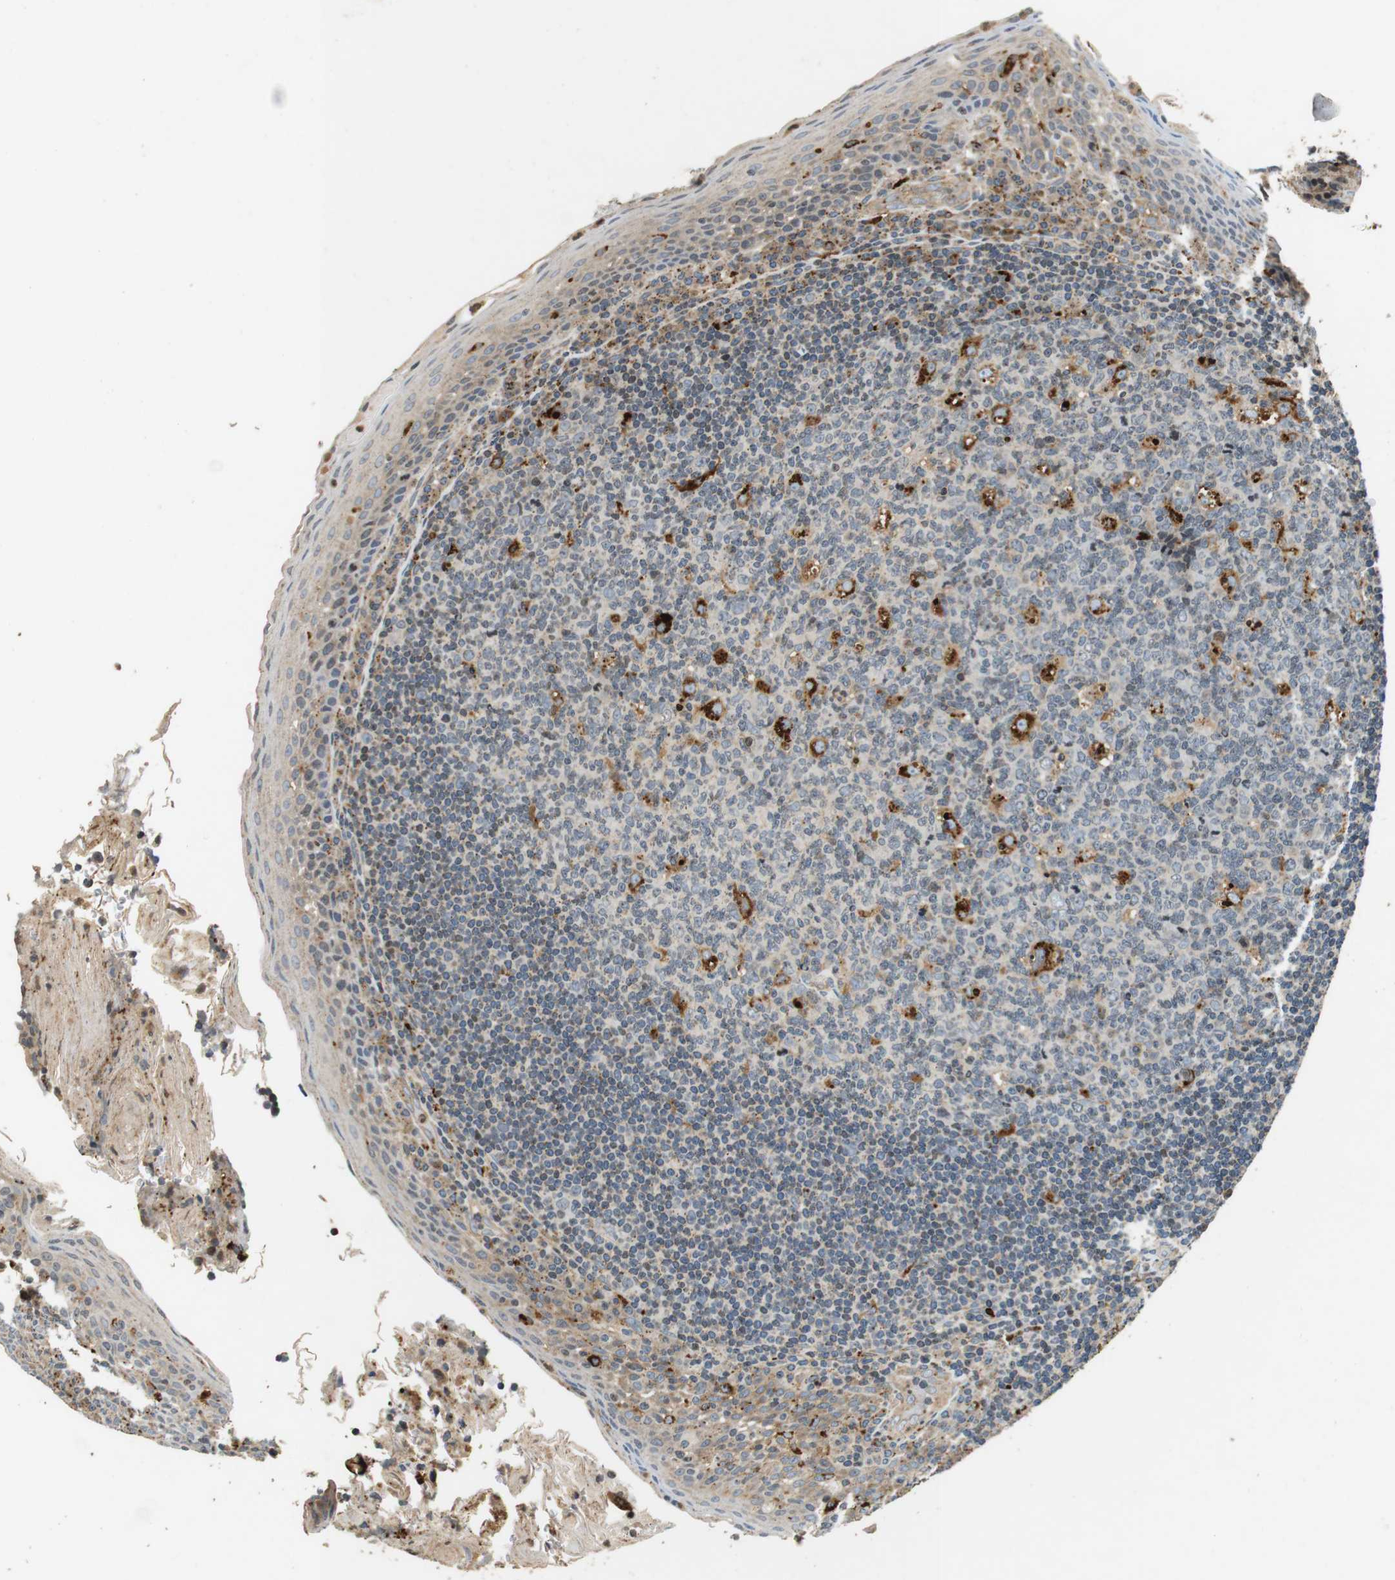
{"staining": {"intensity": "strong", "quantity": "<25%", "location": "cytoplasmic/membranous"}, "tissue": "tonsil", "cell_type": "Germinal center cells", "image_type": "normal", "snomed": [{"axis": "morphology", "description": "Normal tissue, NOS"}, {"axis": "topography", "description": "Tonsil"}], "caption": "This micrograph reveals benign tonsil stained with immunohistochemistry (IHC) to label a protein in brown. The cytoplasmic/membranous of germinal center cells show strong positivity for the protein. Nuclei are counter-stained blue.", "gene": "TXNRD1", "patient": {"sex": "male", "age": 17}}